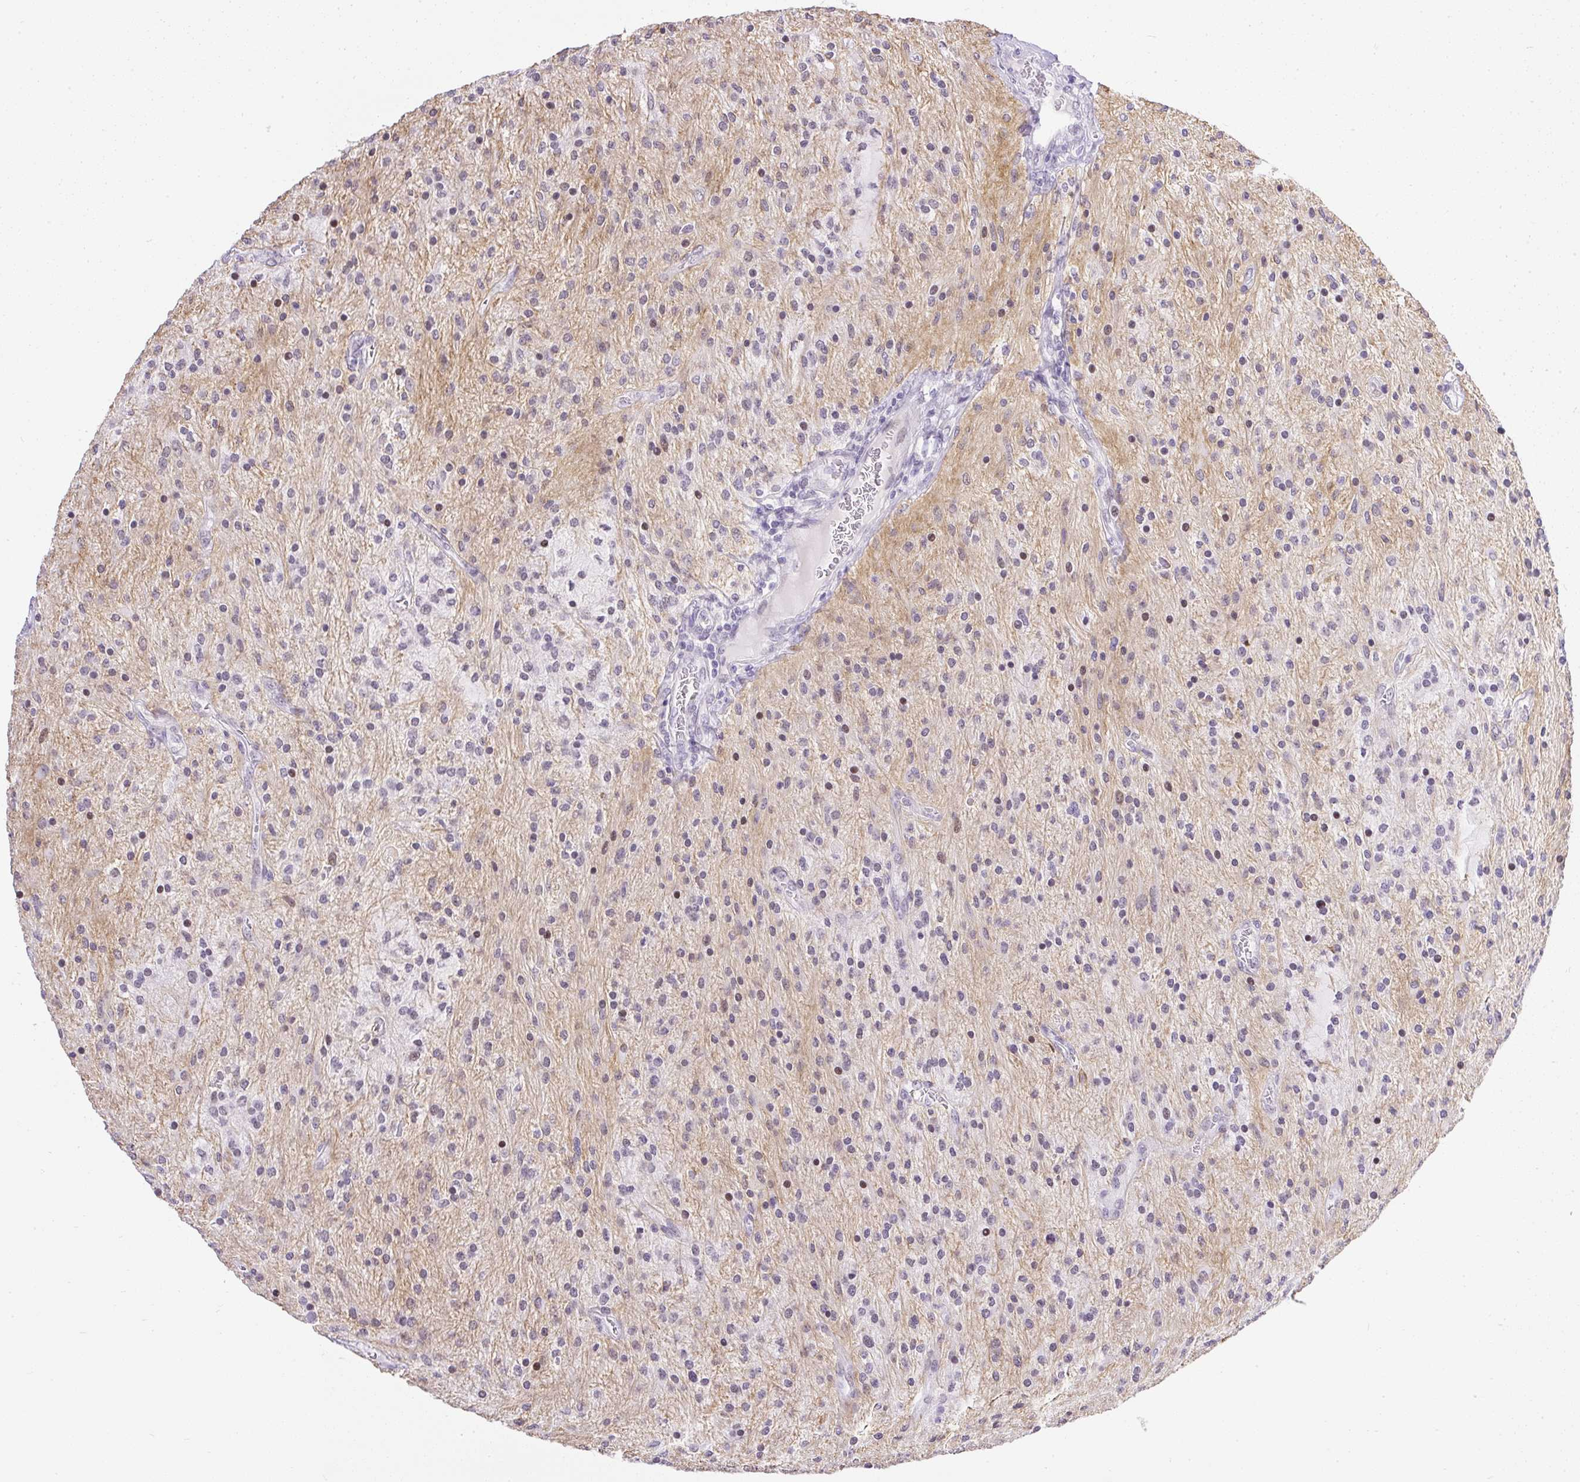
{"staining": {"intensity": "weak", "quantity": "<25%", "location": "nuclear"}, "tissue": "glioma", "cell_type": "Tumor cells", "image_type": "cancer", "snomed": [{"axis": "morphology", "description": "Glioma, malignant, Low grade"}, {"axis": "topography", "description": "Cerebellum"}], "caption": "The photomicrograph exhibits no staining of tumor cells in glioma.", "gene": "WNT10B", "patient": {"sex": "female", "age": 14}}